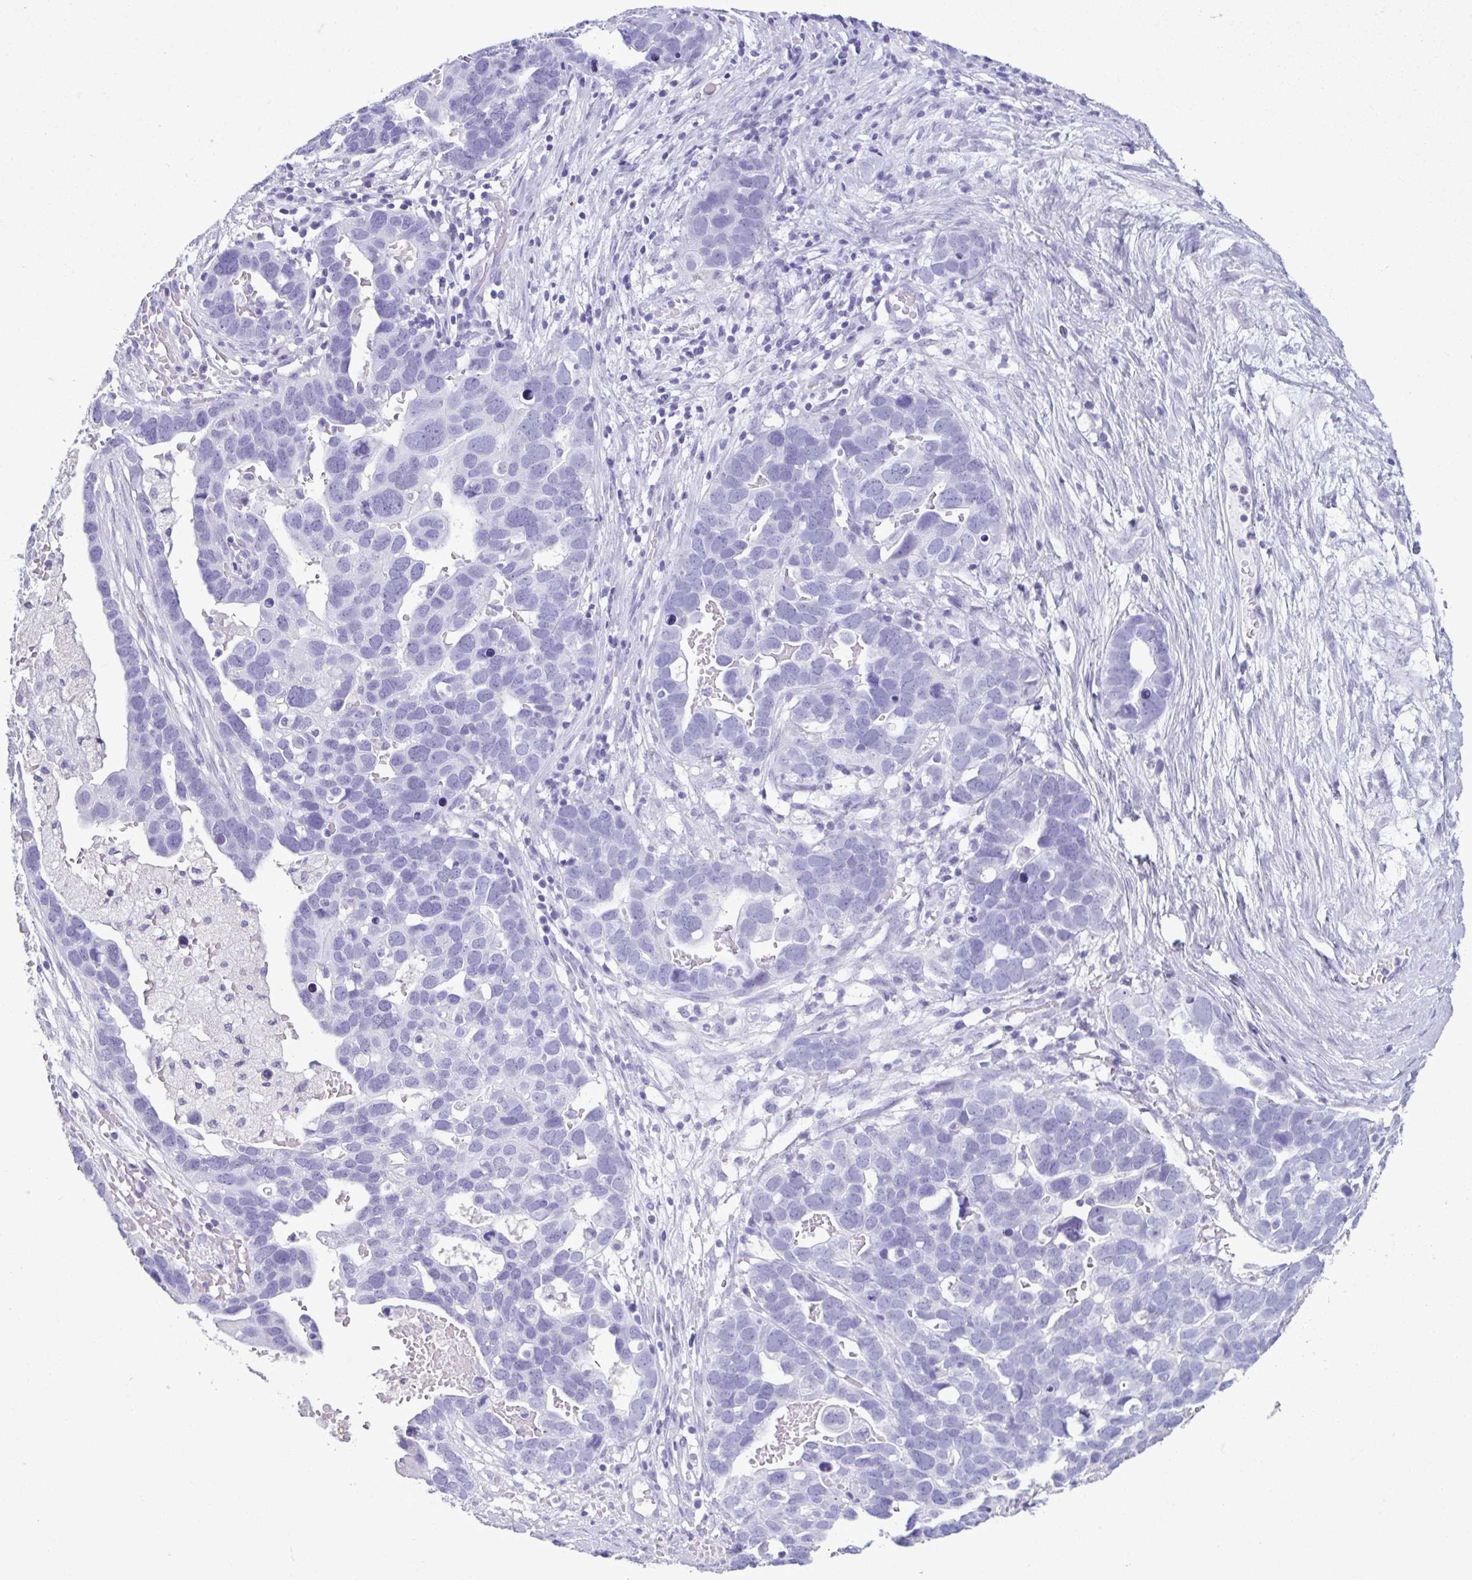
{"staining": {"intensity": "negative", "quantity": "none", "location": "none"}, "tissue": "ovarian cancer", "cell_type": "Tumor cells", "image_type": "cancer", "snomed": [{"axis": "morphology", "description": "Cystadenocarcinoma, serous, NOS"}, {"axis": "topography", "description": "Ovary"}], "caption": "An IHC image of ovarian cancer is shown. There is no staining in tumor cells of ovarian cancer.", "gene": "LTF", "patient": {"sex": "female", "age": 54}}